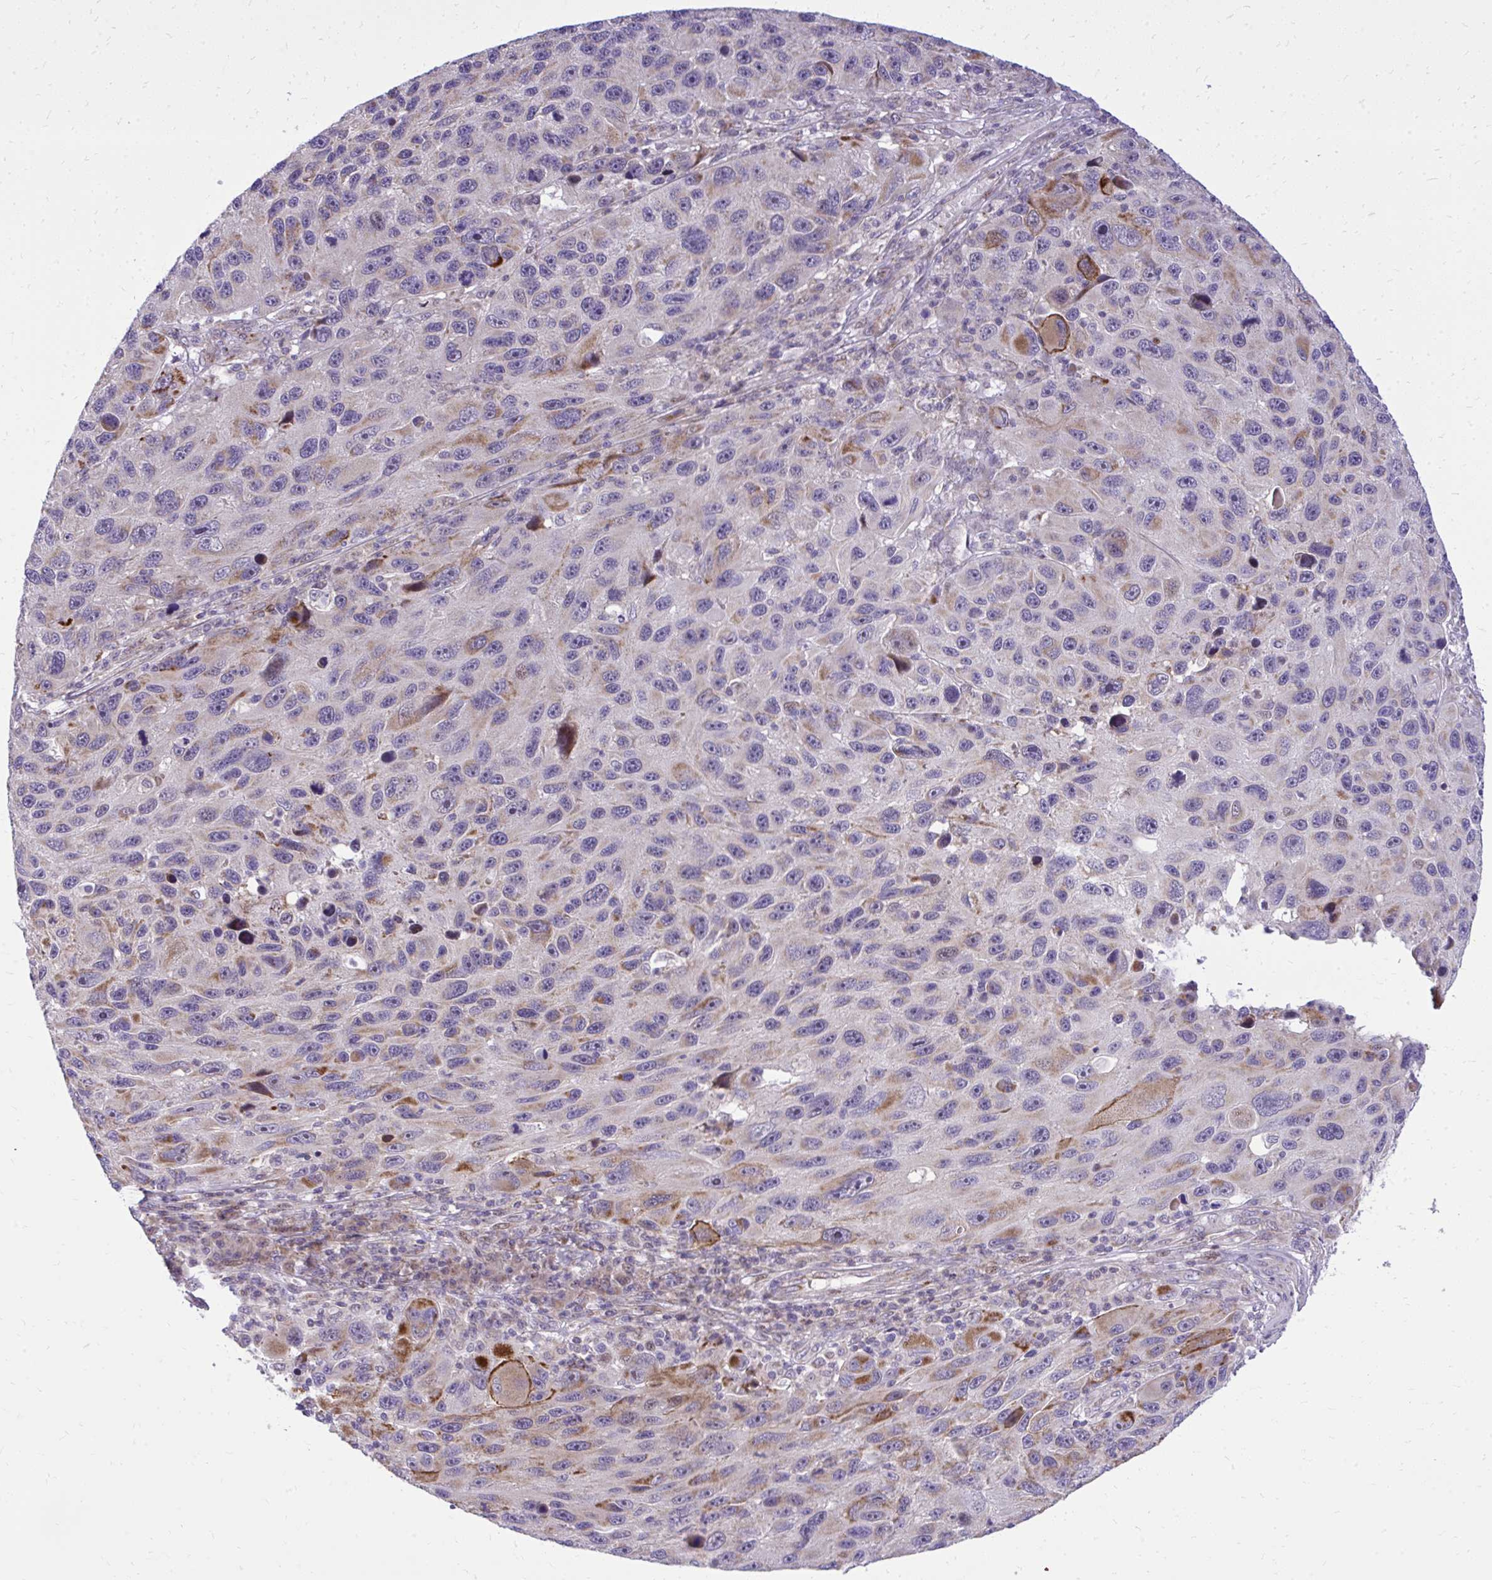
{"staining": {"intensity": "weak", "quantity": "<25%", "location": "cytoplasmic/membranous"}, "tissue": "melanoma", "cell_type": "Tumor cells", "image_type": "cancer", "snomed": [{"axis": "morphology", "description": "Malignant melanoma, NOS"}, {"axis": "topography", "description": "Skin"}], "caption": "Immunohistochemical staining of human melanoma reveals no significant expression in tumor cells. (DAB (3,3'-diaminobenzidine) IHC, high magnification).", "gene": "GPRIN3", "patient": {"sex": "male", "age": 53}}